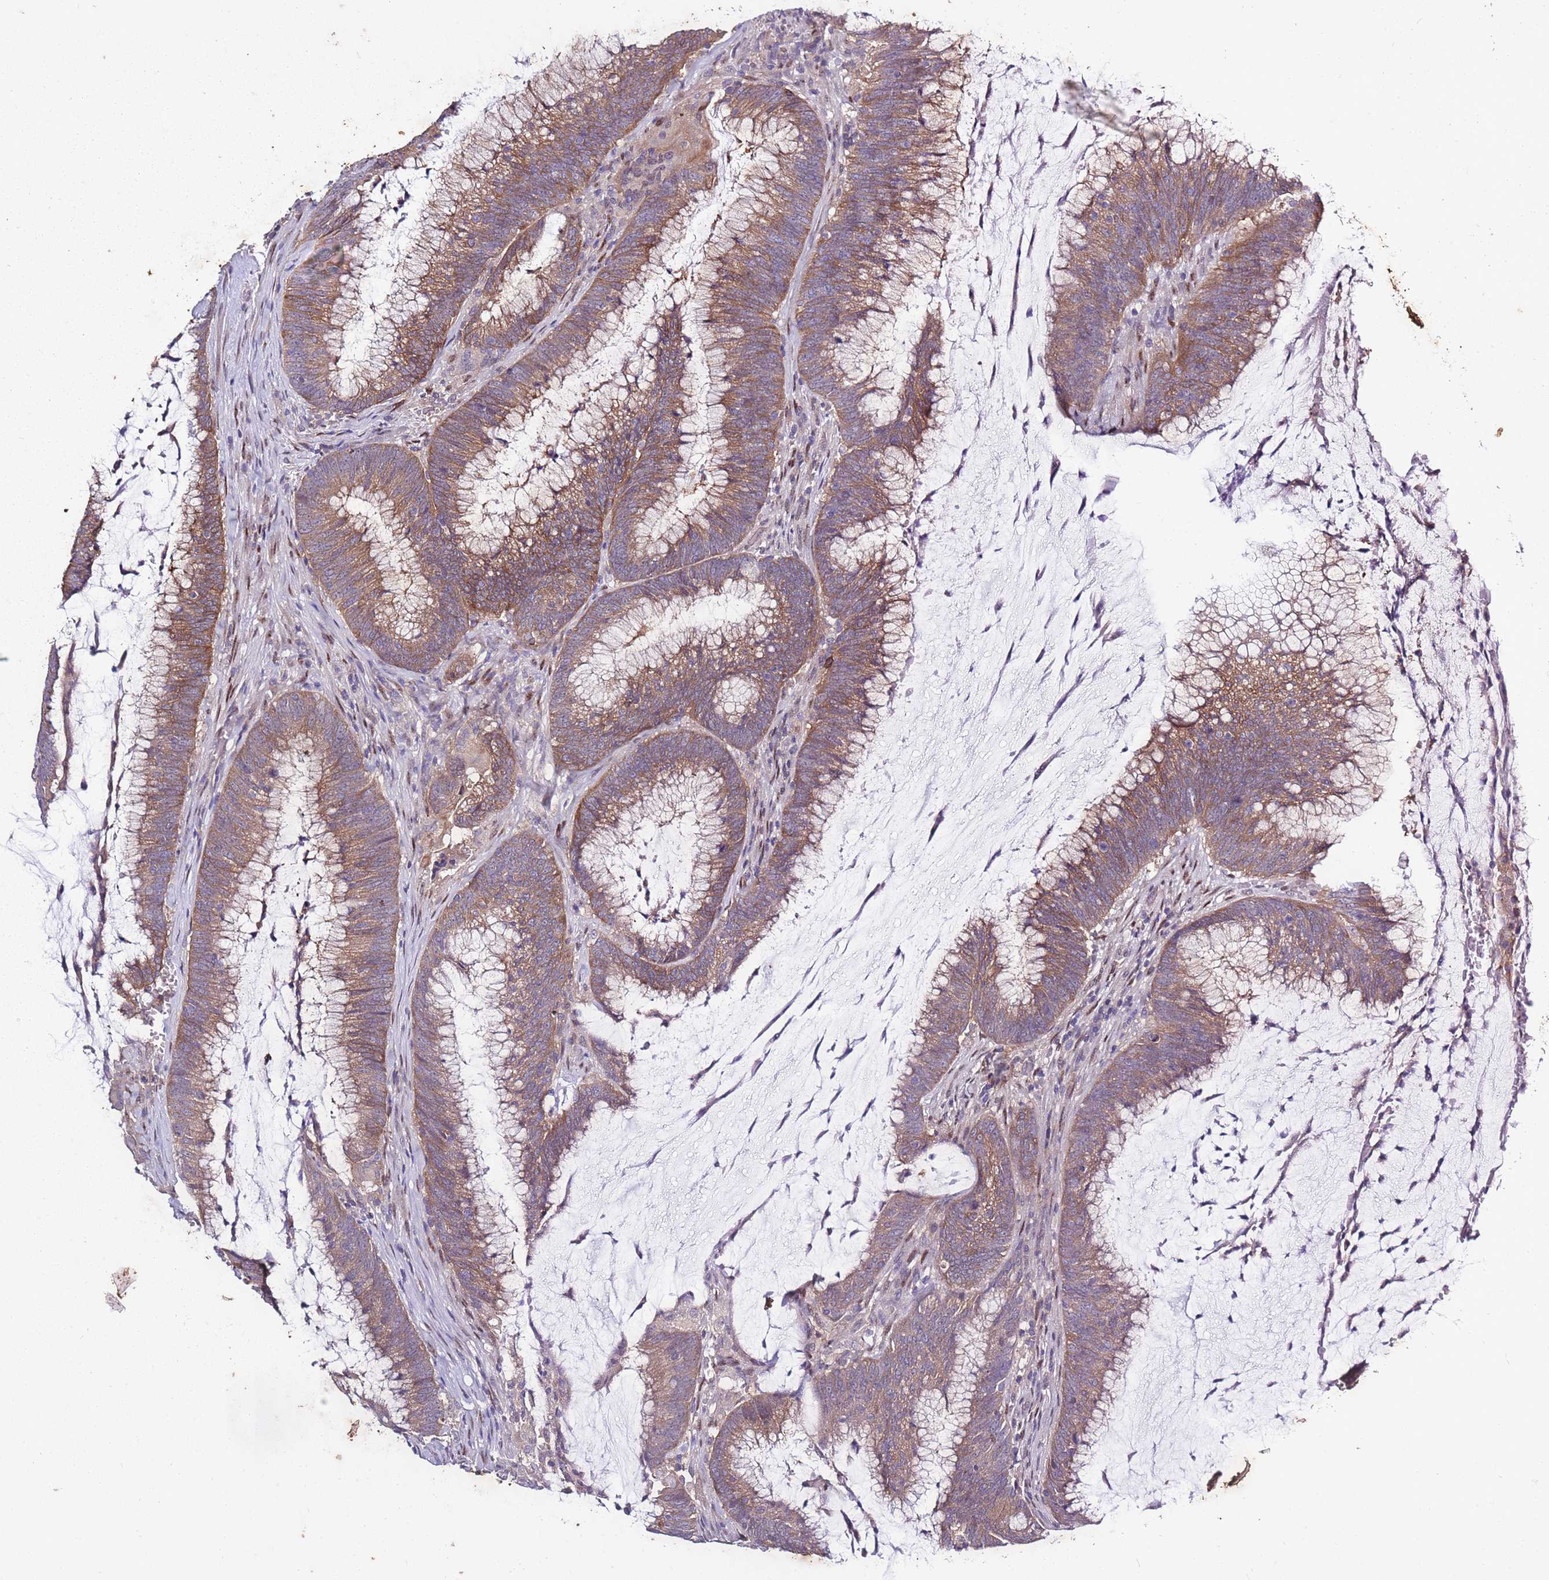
{"staining": {"intensity": "moderate", "quantity": ">75%", "location": "cytoplasmic/membranous"}, "tissue": "colorectal cancer", "cell_type": "Tumor cells", "image_type": "cancer", "snomed": [{"axis": "morphology", "description": "Adenocarcinoma, NOS"}, {"axis": "topography", "description": "Rectum"}], "caption": "Colorectal adenocarcinoma stained with DAB (3,3'-diaminobenzidine) IHC demonstrates medium levels of moderate cytoplasmic/membranous positivity in approximately >75% of tumor cells.", "gene": "CAPN9", "patient": {"sex": "female", "age": 77}}